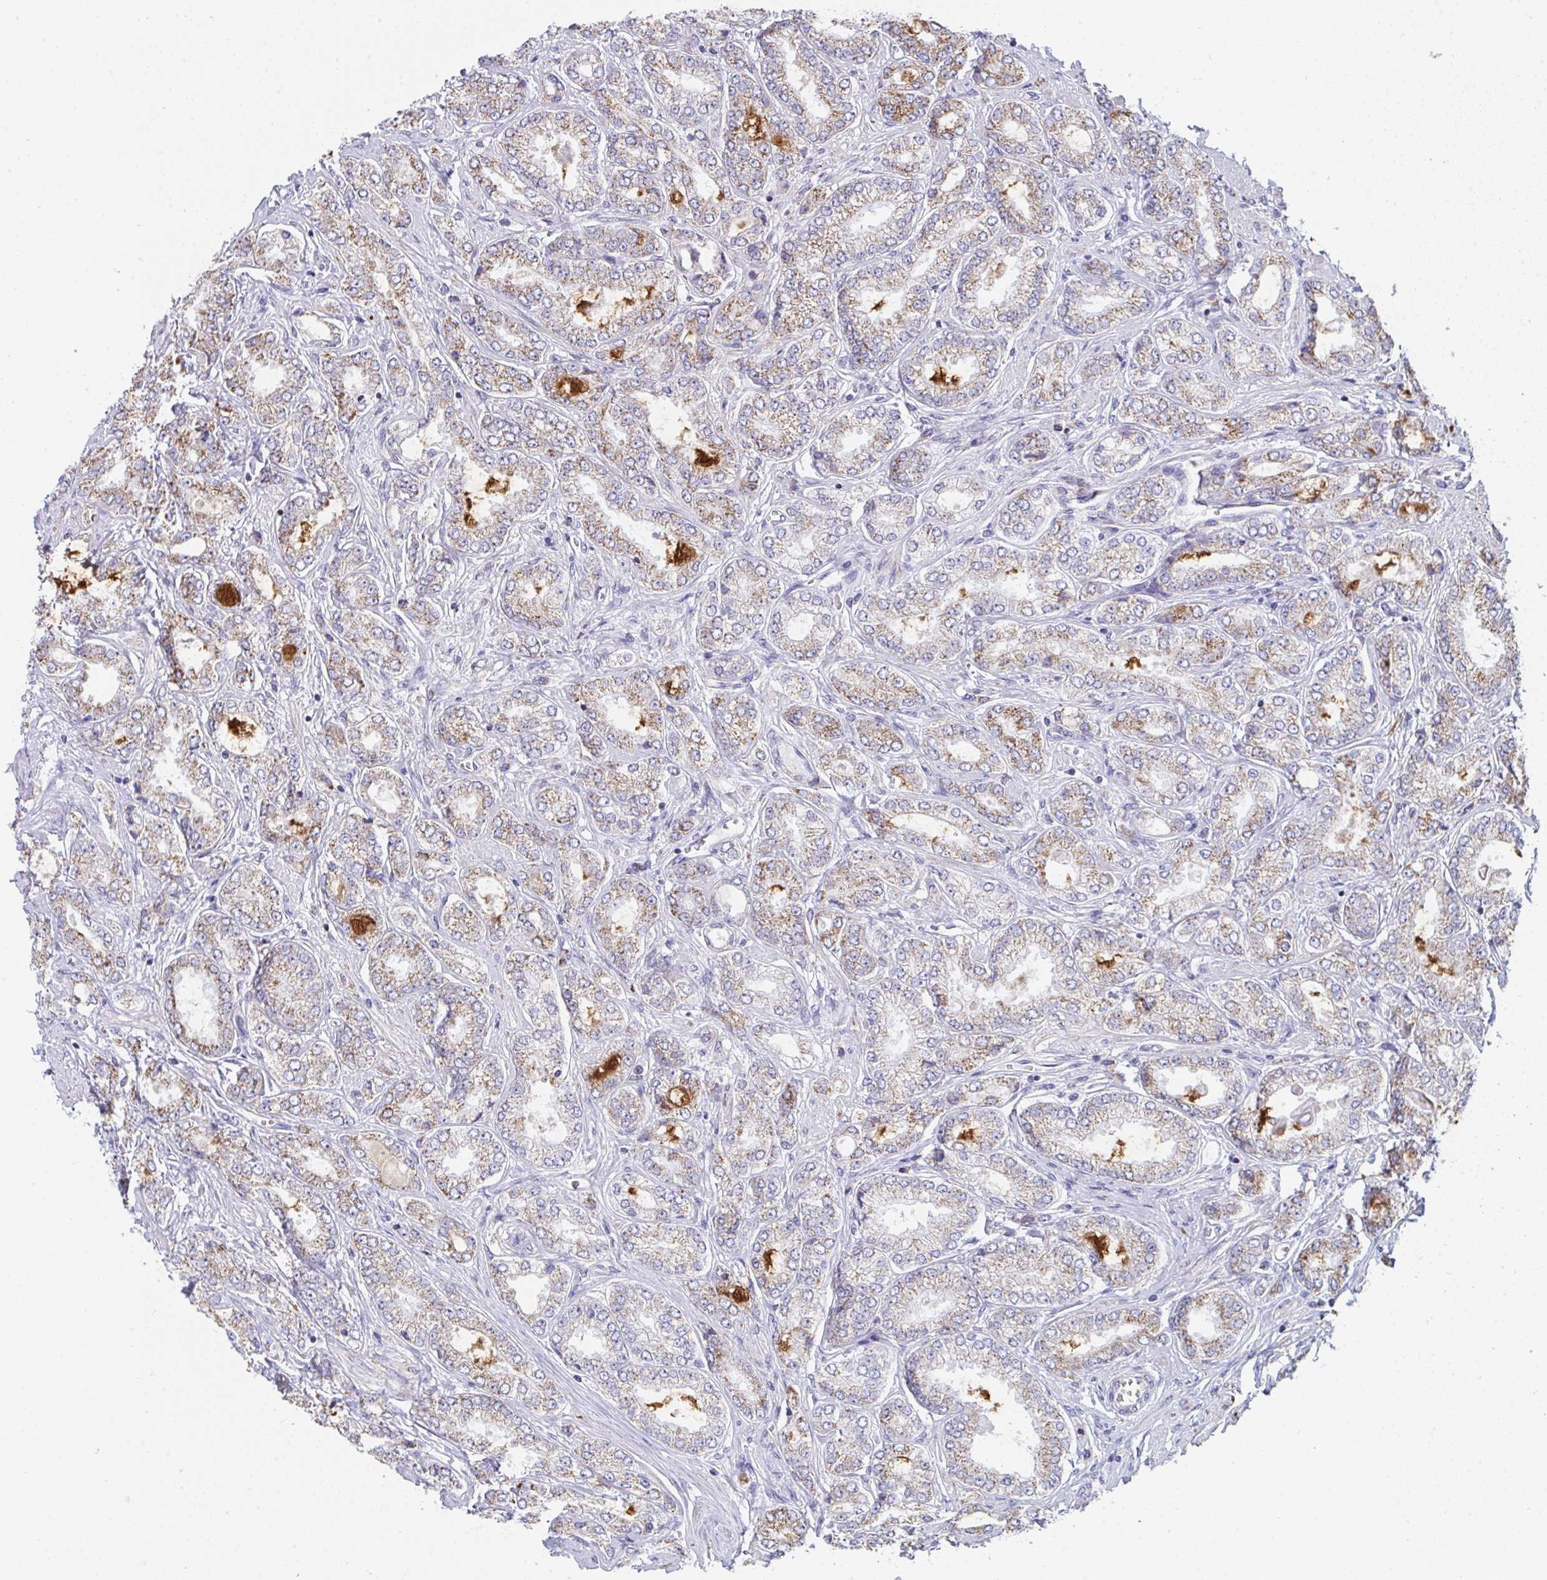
{"staining": {"intensity": "weak", "quantity": "25%-75%", "location": "cytoplasmic/membranous"}, "tissue": "prostate cancer", "cell_type": "Tumor cells", "image_type": "cancer", "snomed": [{"axis": "morphology", "description": "Adenocarcinoma, High grade"}, {"axis": "topography", "description": "Prostate"}], "caption": "Immunohistochemical staining of human prostate high-grade adenocarcinoma reveals weak cytoplasmic/membranous protein positivity in about 25%-75% of tumor cells. Nuclei are stained in blue.", "gene": "AIFM1", "patient": {"sex": "male", "age": 68}}